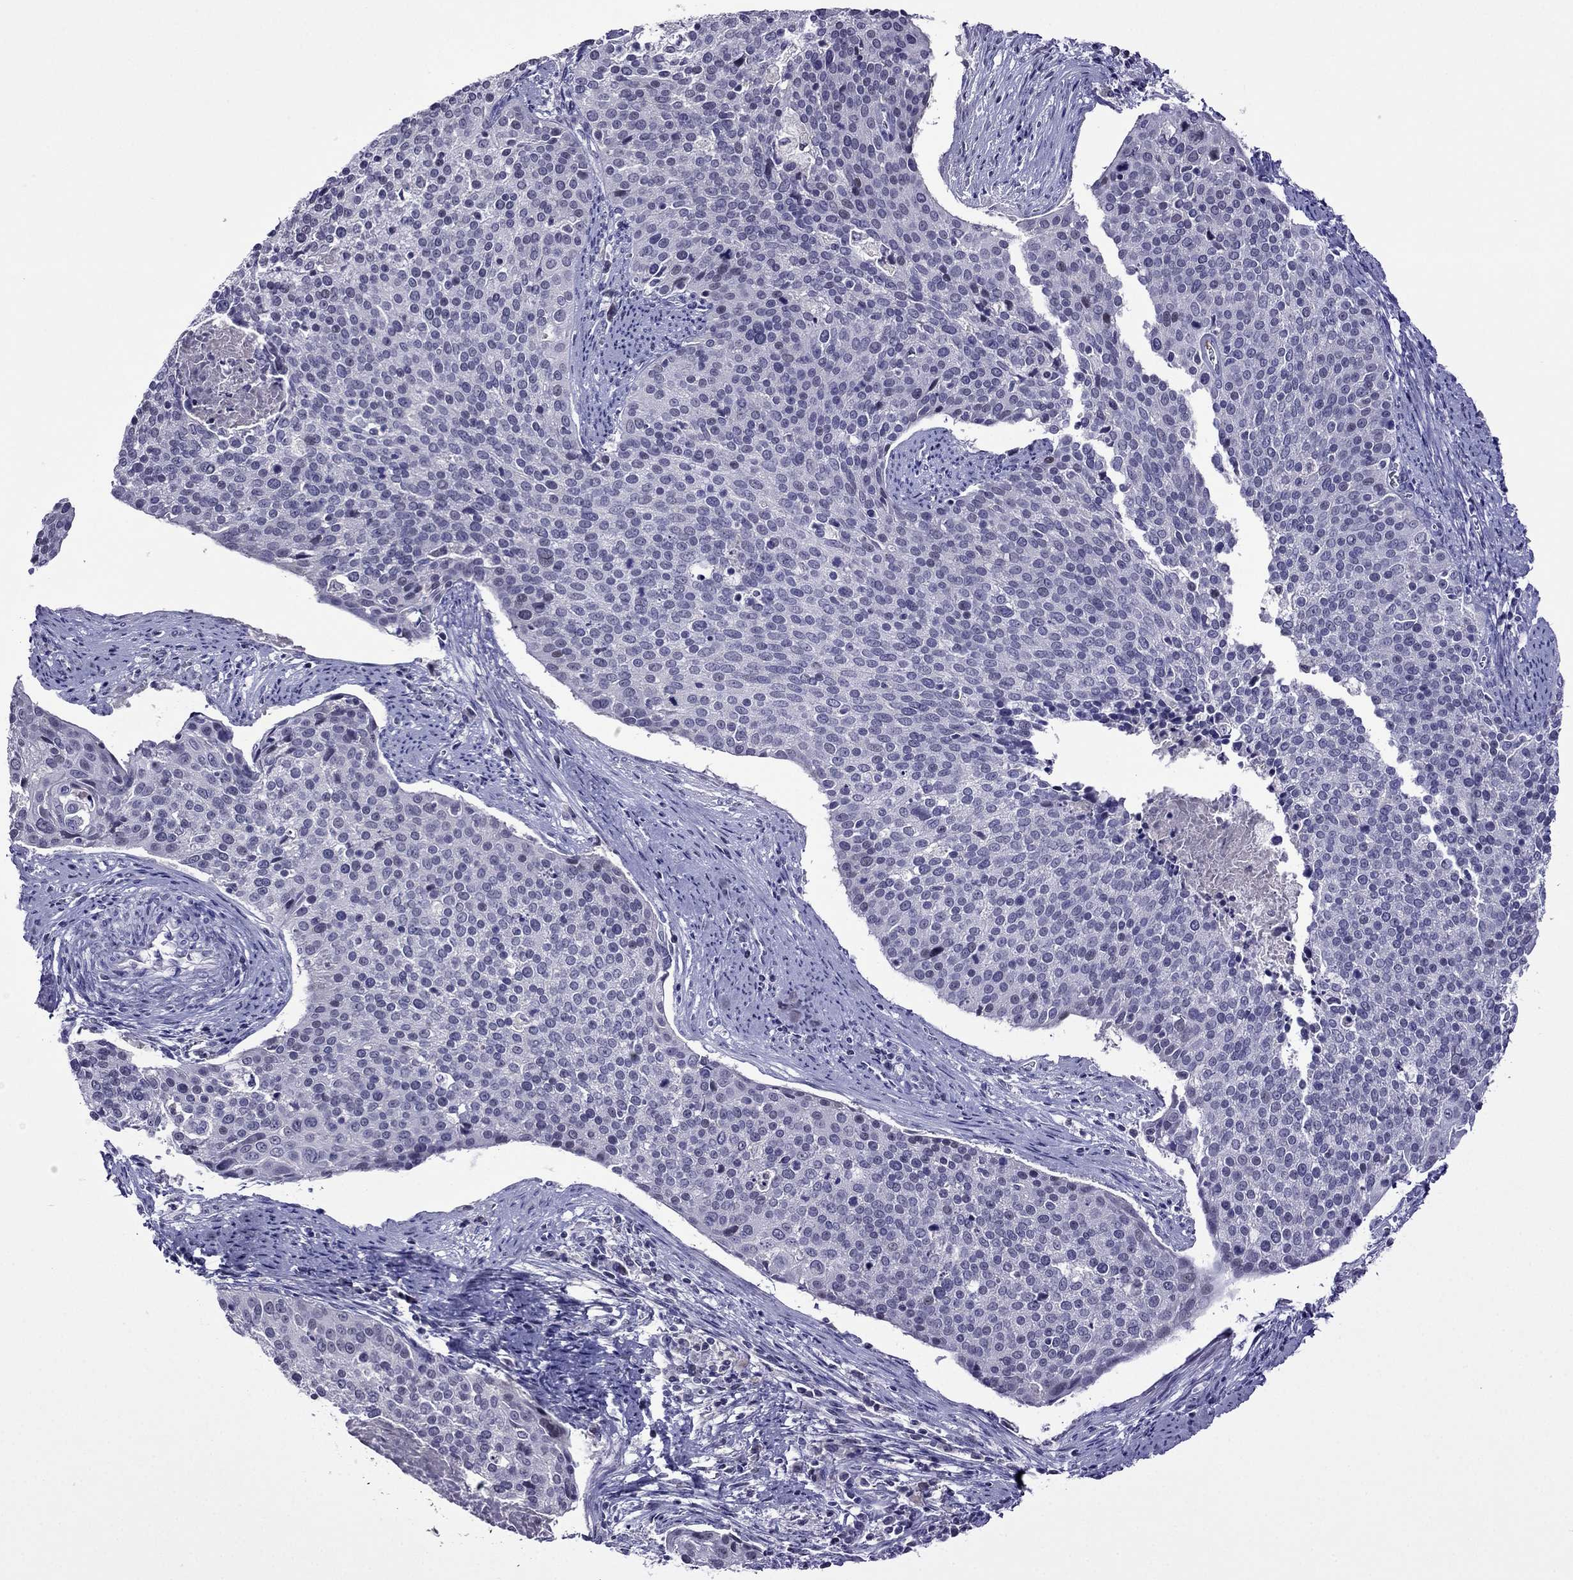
{"staining": {"intensity": "negative", "quantity": "none", "location": "none"}, "tissue": "cervical cancer", "cell_type": "Tumor cells", "image_type": "cancer", "snomed": [{"axis": "morphology", "description": "Squamous cell carcinoma, NOS"}, {"axis": "topography", "description": "Cervix"}], "caption": "An immunohistochemistry (IHC) histopathology image of cervical cancer is shown. There is no staining in tumor cells of cervical cancer.", "gene": "SPTBN4", "patient": {"sex": "female", "age": 39}}